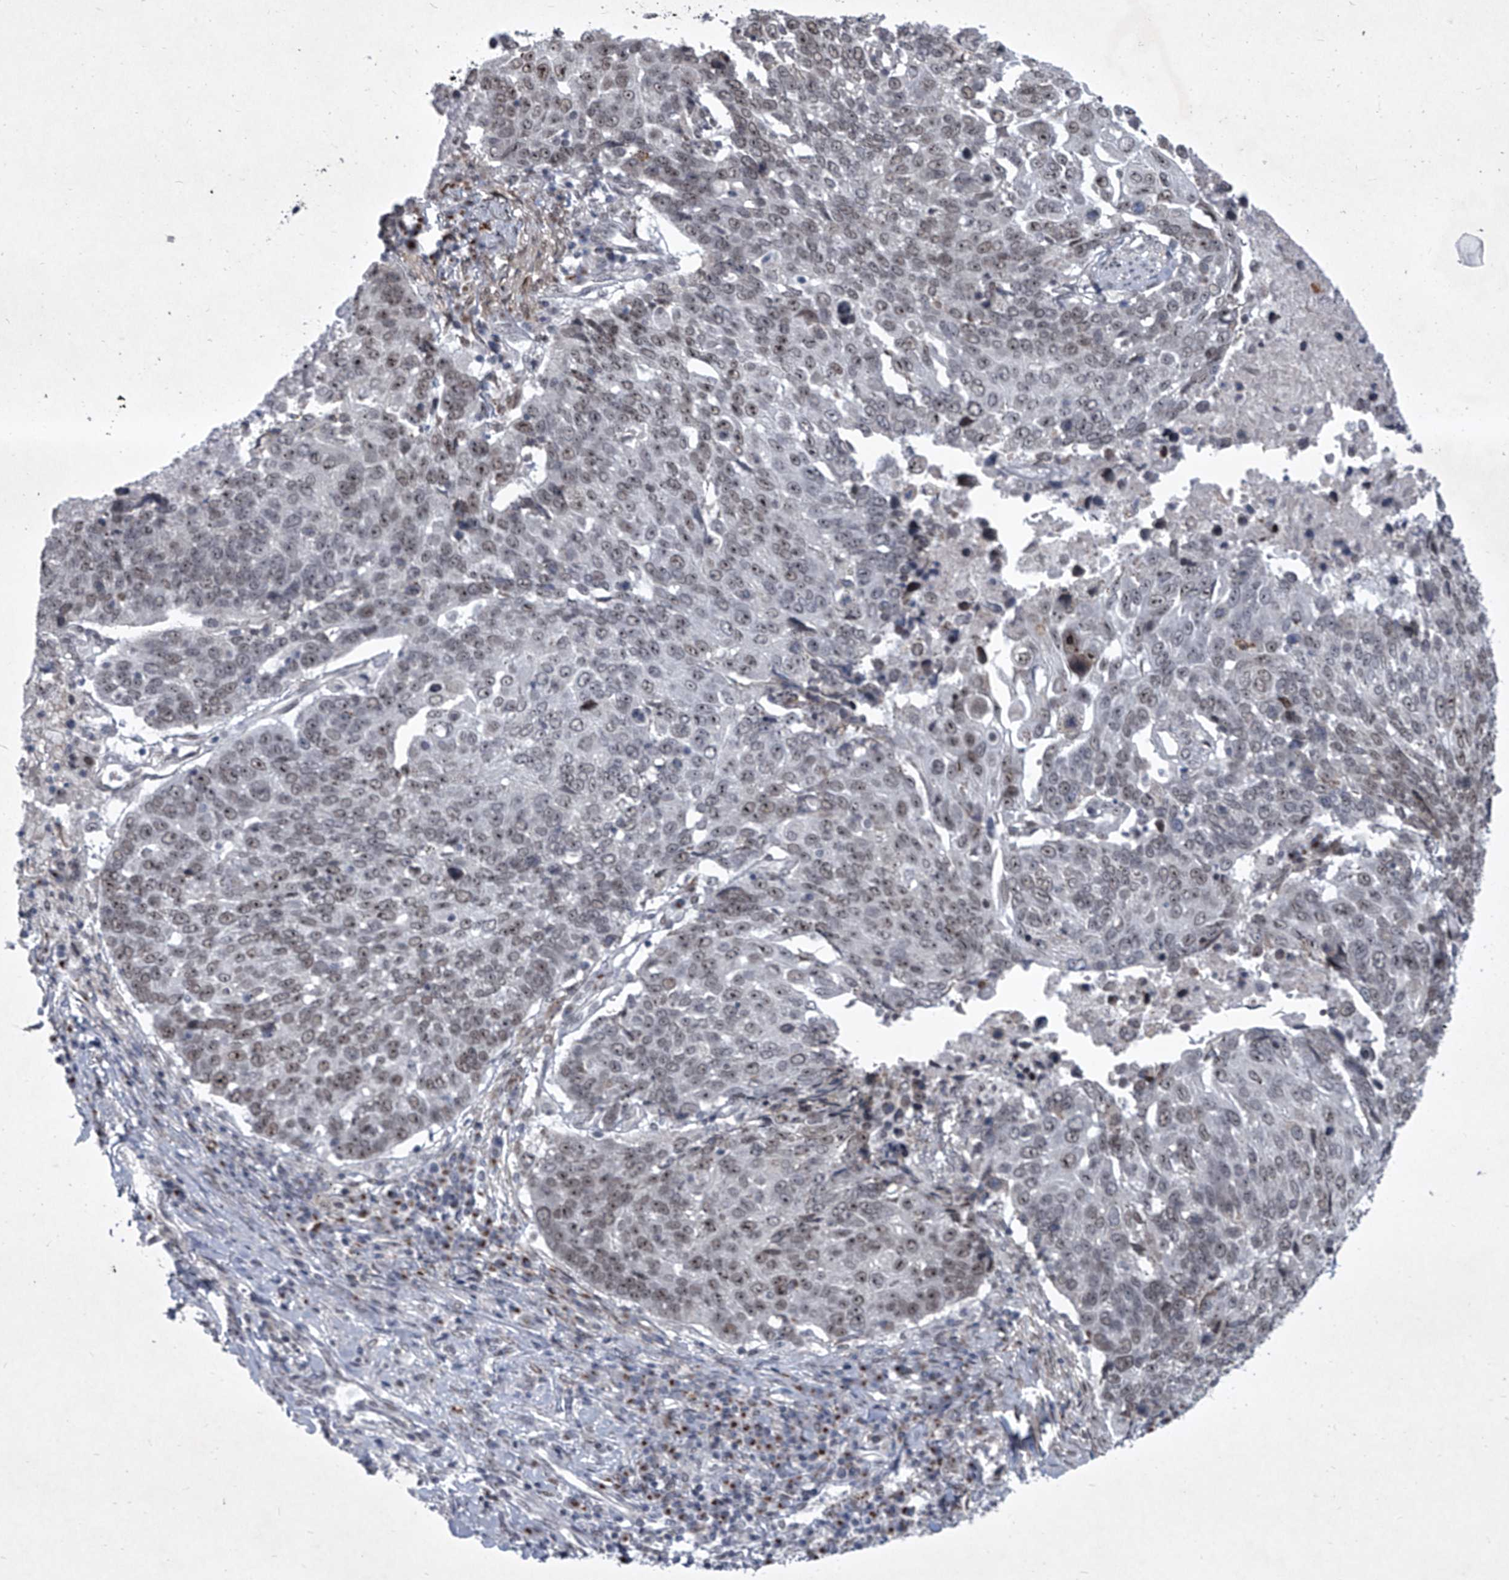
{"staining": {"intensity": "moderate", "quantity": "<25%", "location": "nuclear"}, "tissue": "lung cancer", "cell_type": "Tumor cells", "image_type": "cancer", "snomed": [{"axis": "morphology", "description": "Squamous cell carcinoma, NOS"}, {"axis": "topography", "description": "Lung"}], "caption": "Lung squamous cell carcinoma stained with DAB immunohistochemistry (IHC) demonstrates low levels of moderate nuclear expression in about <25% of tumor cells. (brown staining indicates protein expression, while blue staining denotes nuclei).", "gene": "MLLT1", "patient": {"sex": "male", "age": 66}}